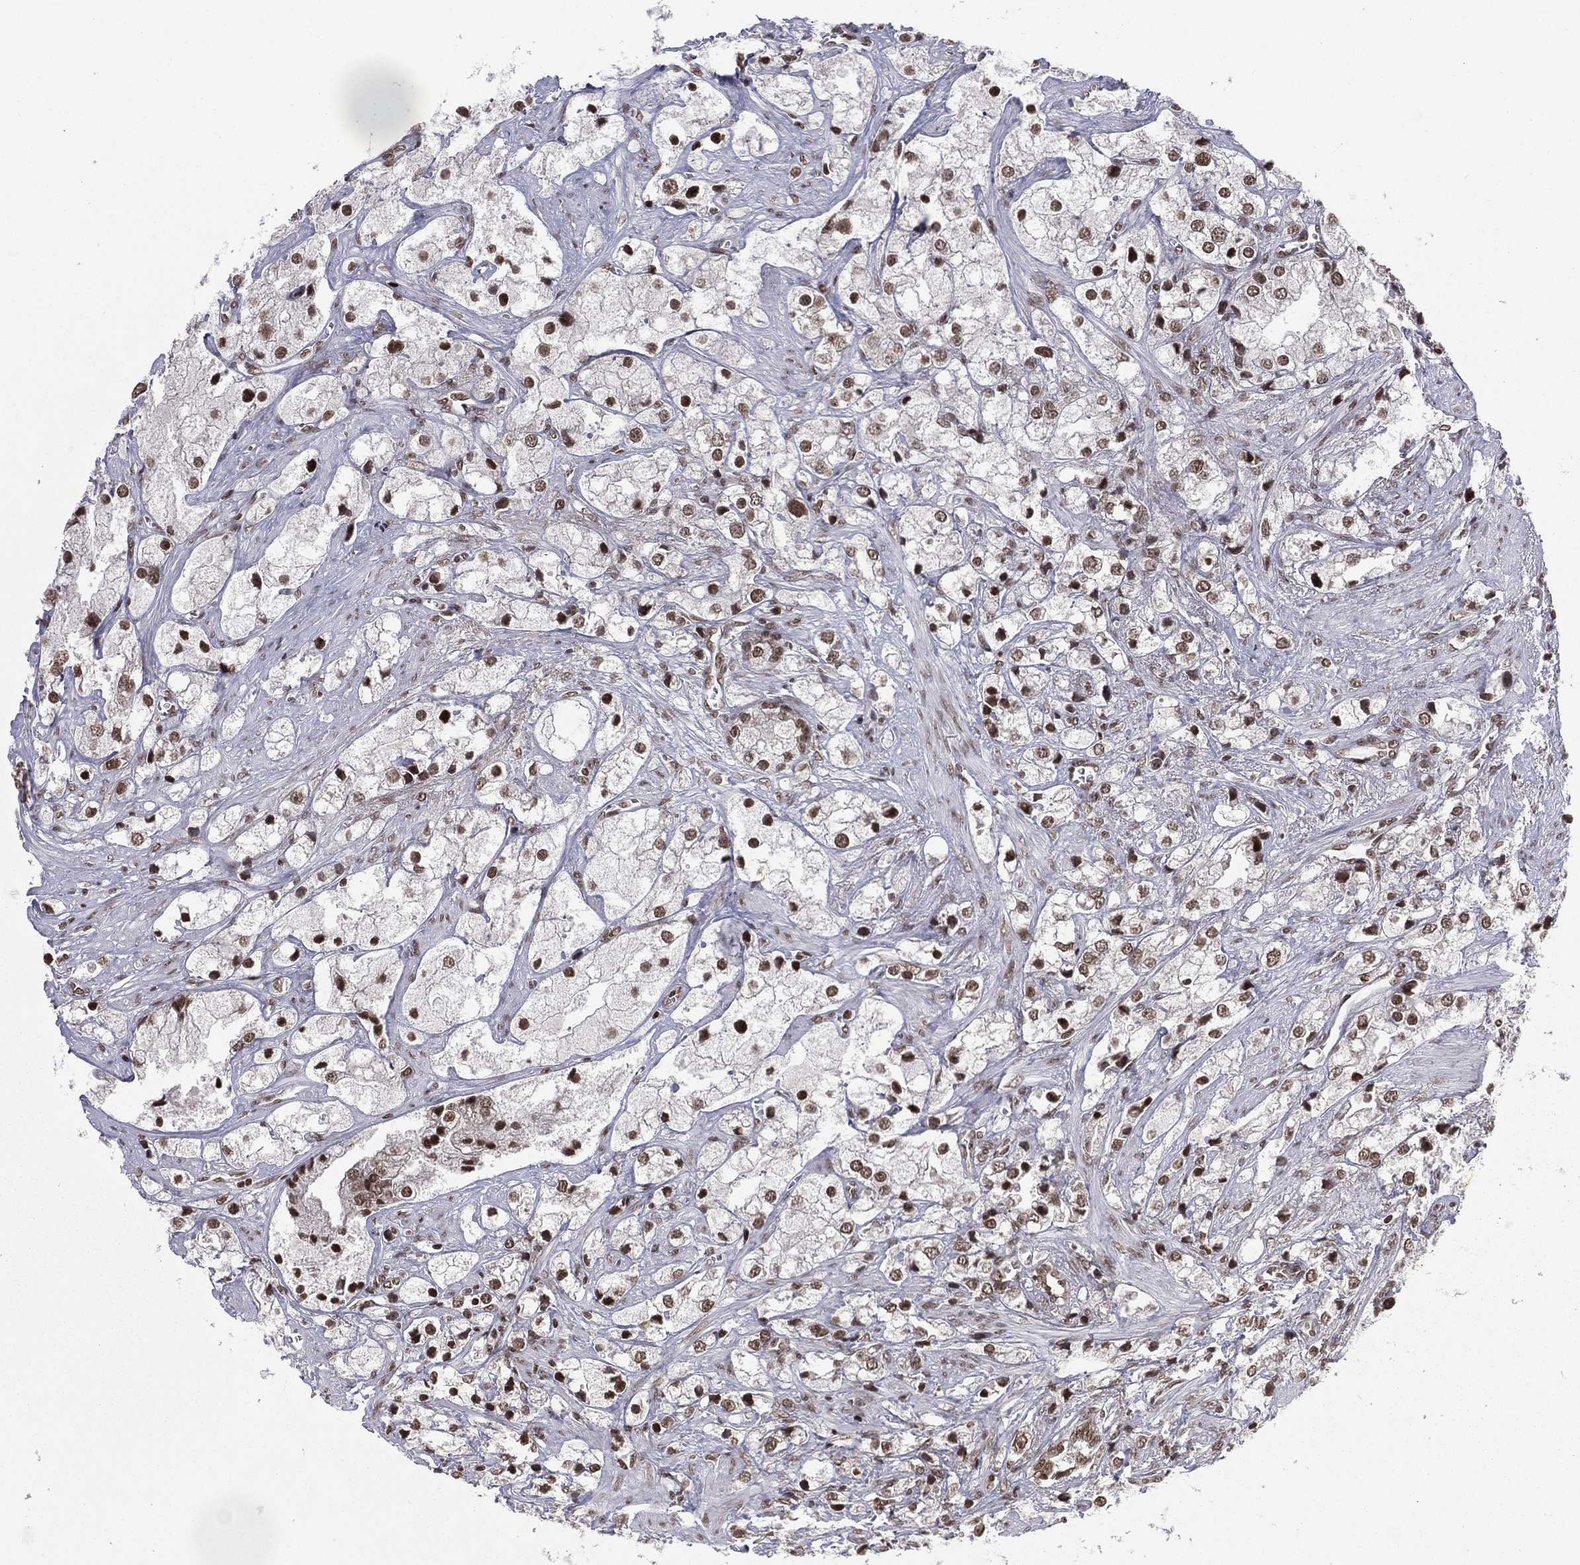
{"staining": {"intensity": "strong", "quantity": "25%-75%", "location": "nuclear"}, "tissue": "prostate cancer", "cell_type": "Tumor cells", "image_type": "cancer", "snomed": [{"axis": "morphology", "description": "Adenocarcinoma, NOS"}, {"axis": "topography", "description": "Prostate and seminal vesicle, NOS"}, {"axis": "topography", "description": "Prostate"}], "caption": "This micrograph demonstrates immunohistochemistry (IHC) staining of prostate adenocarcinoma, with high strong nuclear positivity in about 25%-75% of tumor cells.", "gene": "RFX7", "patient": {"sex": "male", "age": 79}}